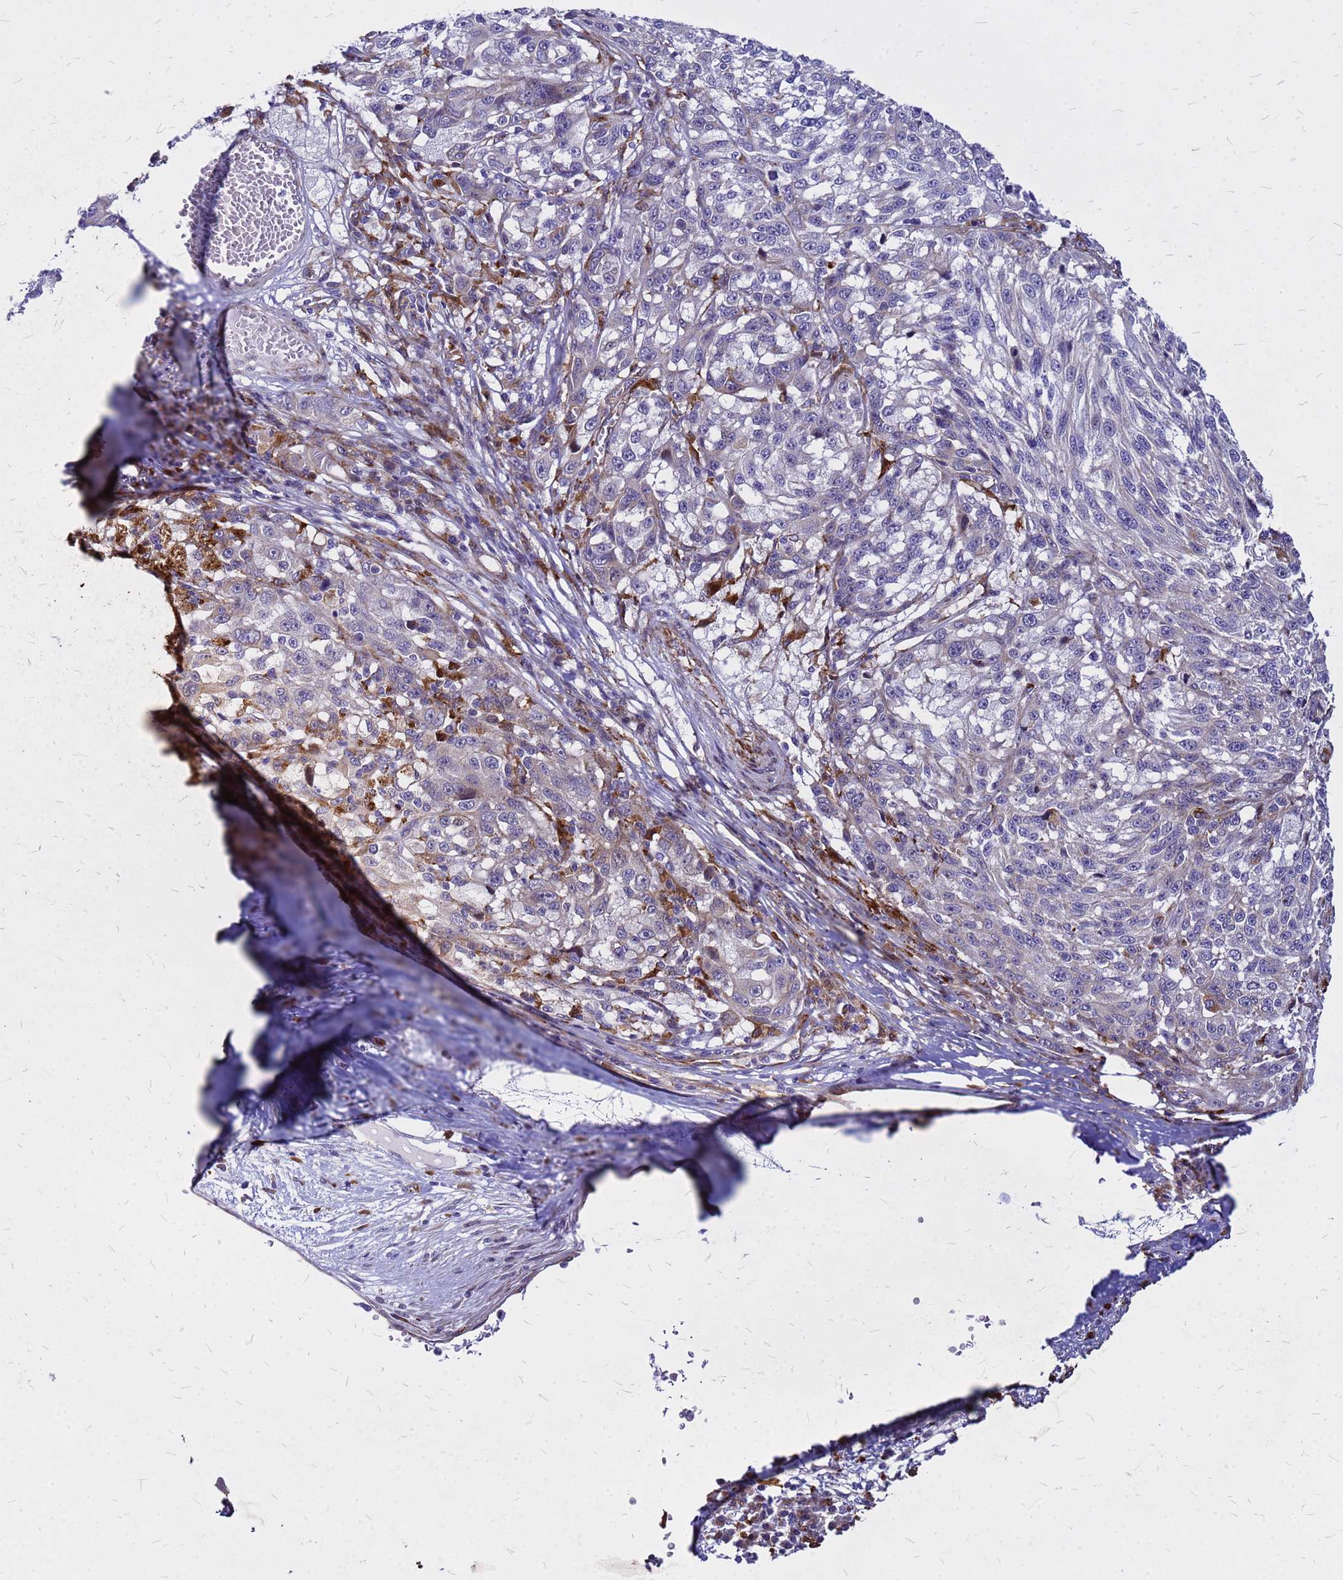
{"staining": {"intensity": "weak", "quantity": "<25%", "location": "cytoplasmic/membranous"}, "tissue": "melanoma", "cell_type": "Tumor cells", "image_type": "cancer", "snomed": [{"axis": "morphology", "description": "Malignant melanoma, NOS"}, {"axis": "topography", "description": "Skin"}], "caption": "This is an immunohistochemistry photomicrograph of malignant melanoma. There is no positivity in tumor cells.", "gene": "NOSTRIN", "patient": {"sex": "male", "age": 53}}